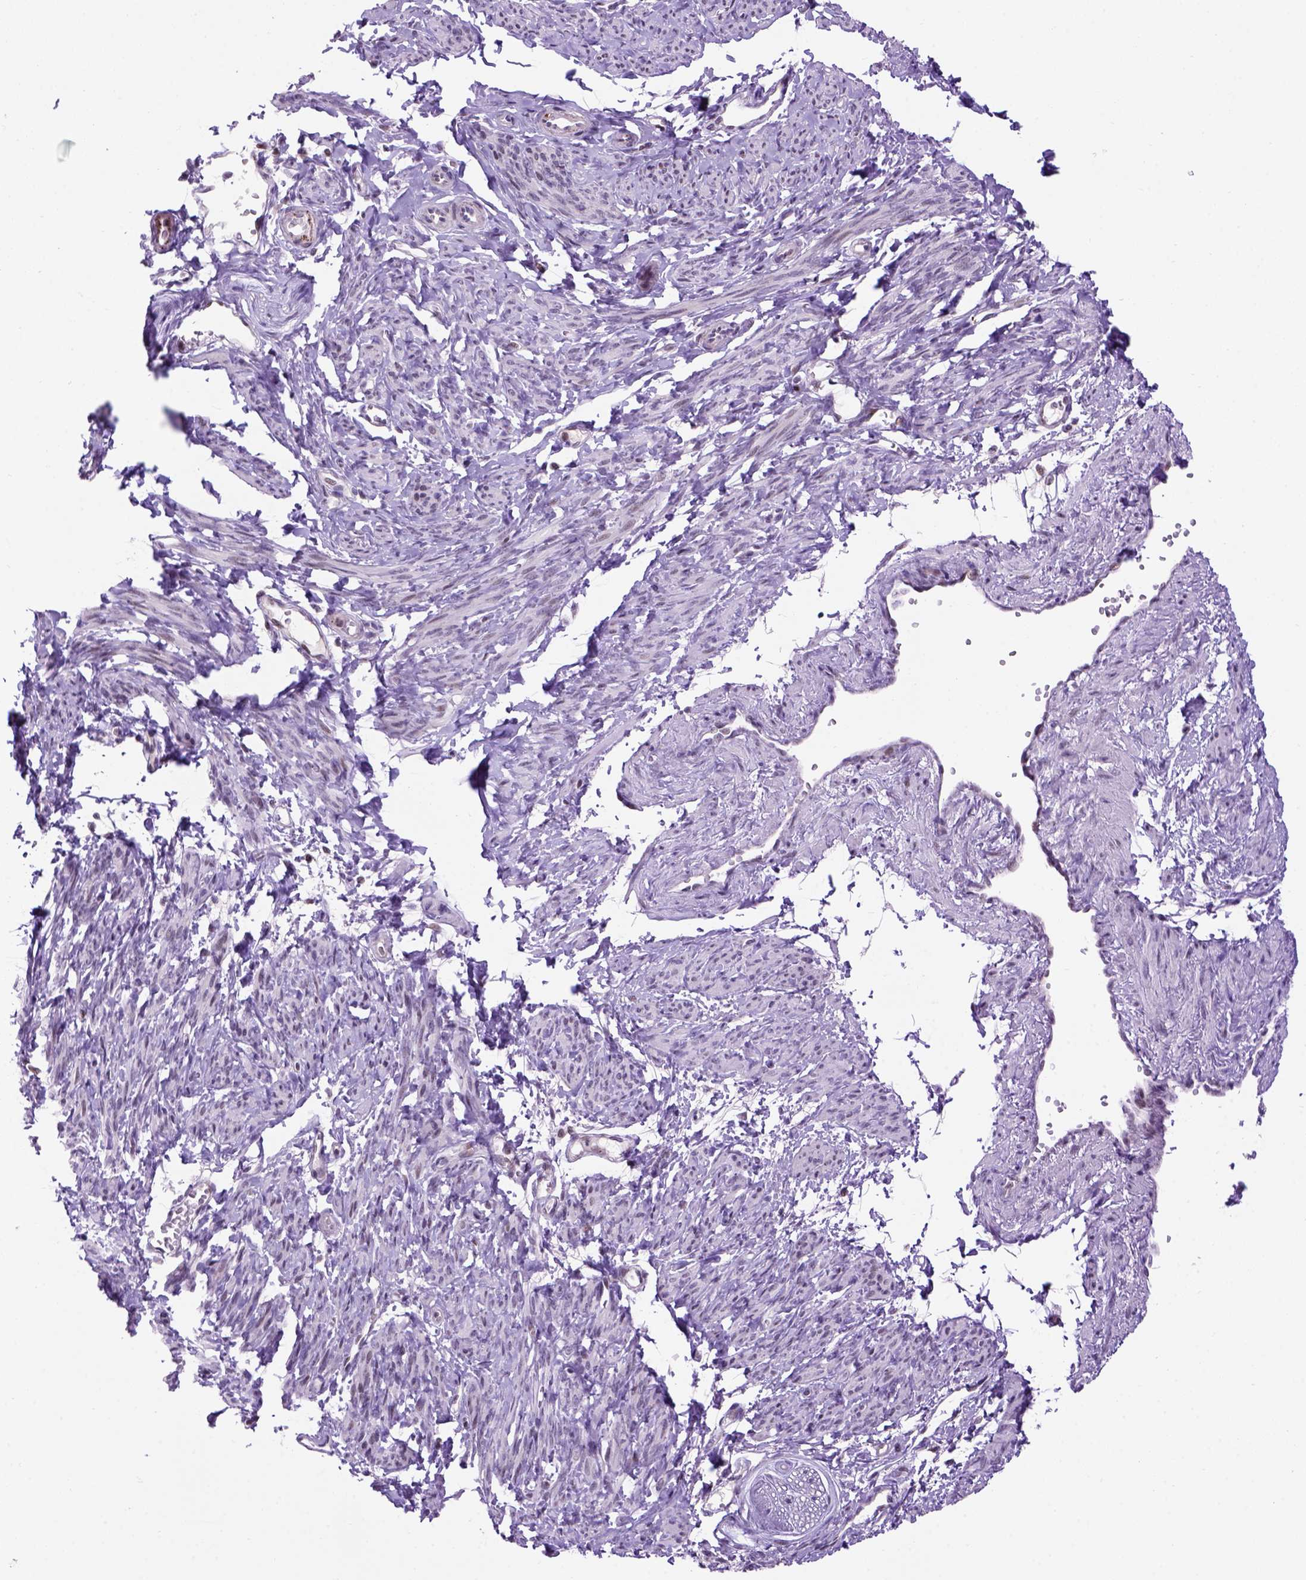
{"staining": {"intensity": "weak", "quantity": "<25%", "location": "nuclear"}, "tissue": "smooth muscle", "cell_type": "Smooth muscle cells", "image_type": "normal", "snomed": [{"axis": "morphology", "description": "Normal tissue, NOS"}, {"axis": "topography", "description": "Smooth muscle"}], "caption": "Protein analysis of normal smooth muscle displays no significant positivity in smooth muscle cells. (DAB immunohistochemistry (IHC) with hematoxylin counter stain).", "gene": "TBPL1", "patient": {"sex": "female", "age": 65}}